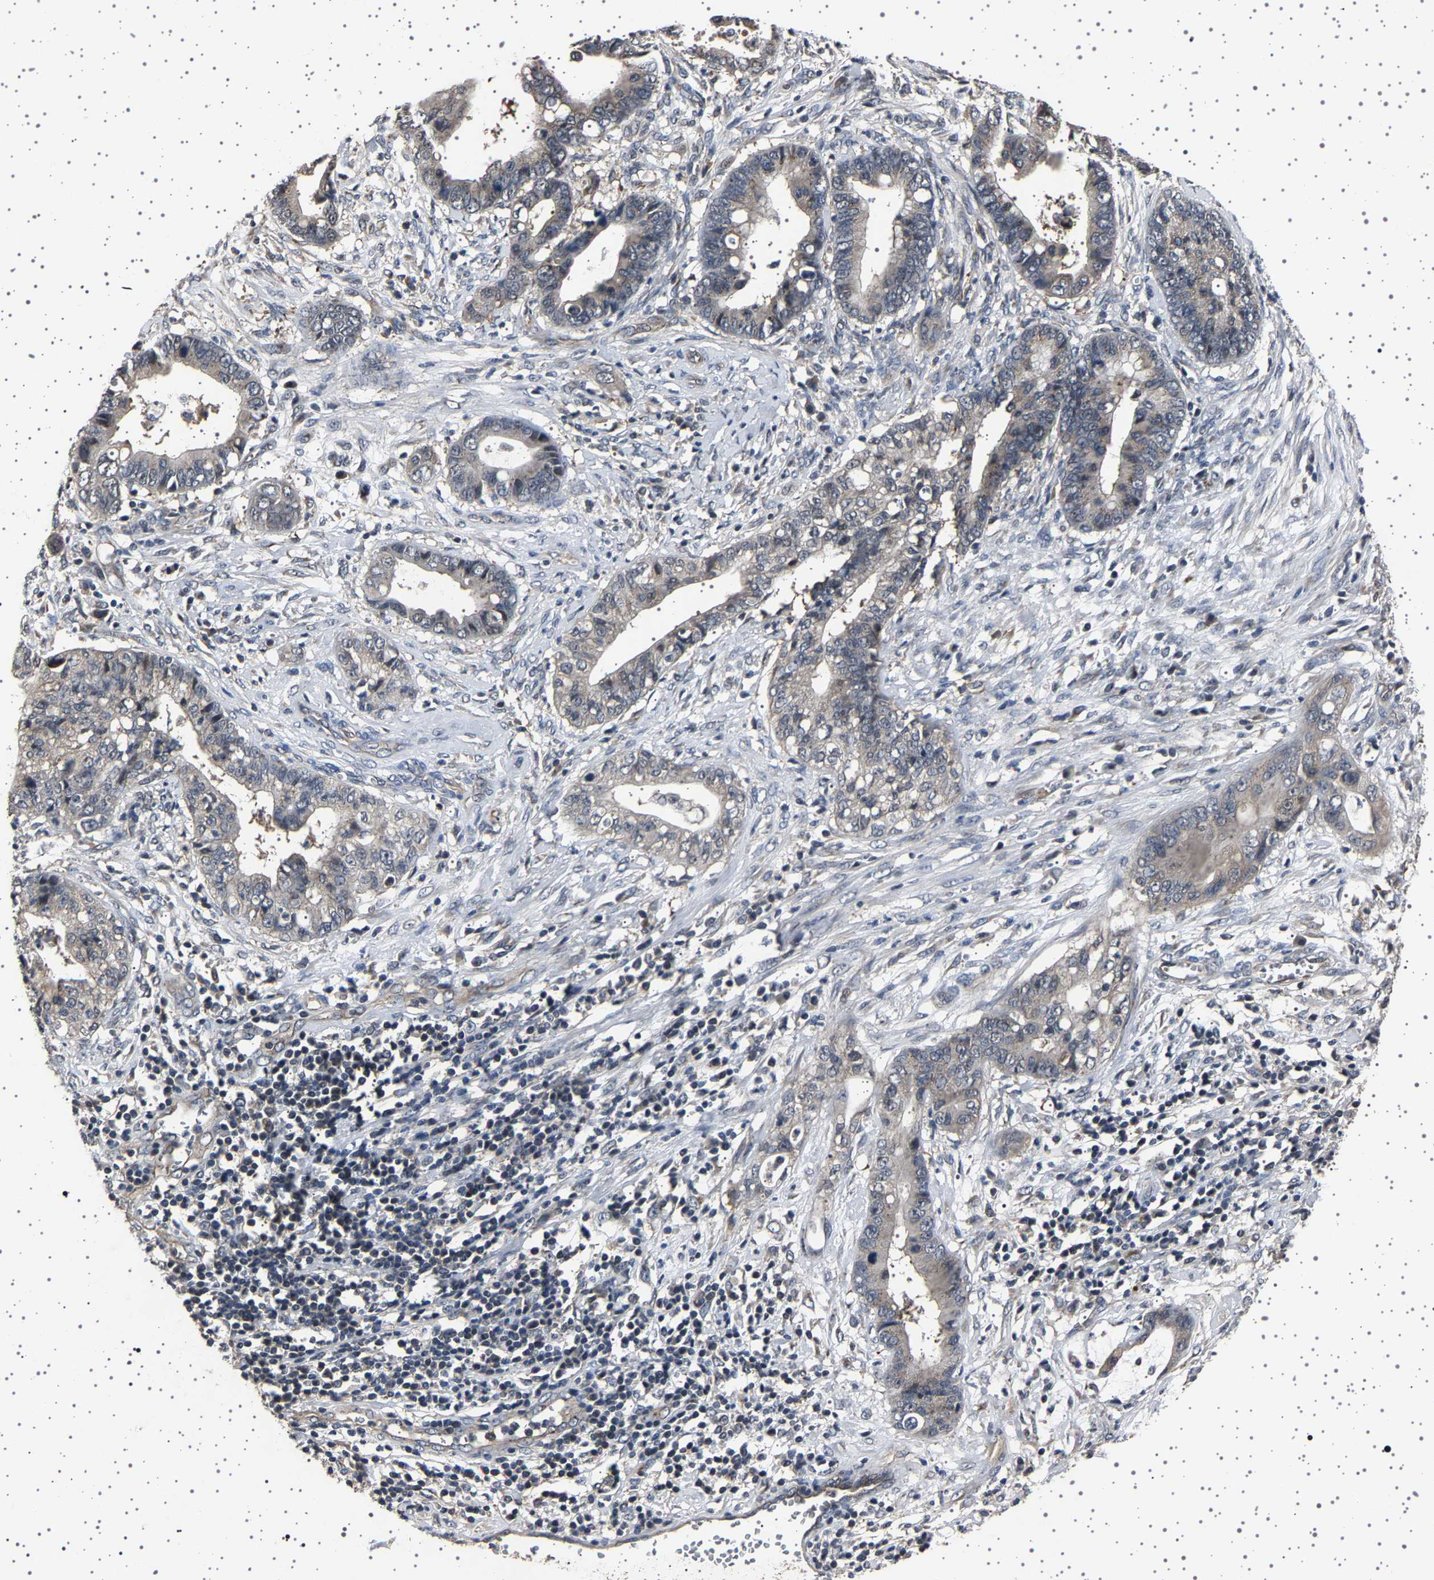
{"staining": {"intensity": "weak", "quantity": "<25%", "location": "cytoplasmic/membranous"}, "tissue": "cervical cancer", "cell_type": "Tumor cells", "image_type": "cancer", "snomed": [{"axis": "morphology", "description": "Adenocarcinoma, NOS"}, {"axis": "topography", "description": "Cervix"}], "caption": "Immunohistochemistry (IHC) image of neoplastic tissue: adenocarcinoma (cervical) stained with DAB (3,3'-diaminobenzidine) demonstrates no significant protein staining in tumor cells.", "gene": "NCKAP1", "patient": {"sex": "female", "age": 44}}